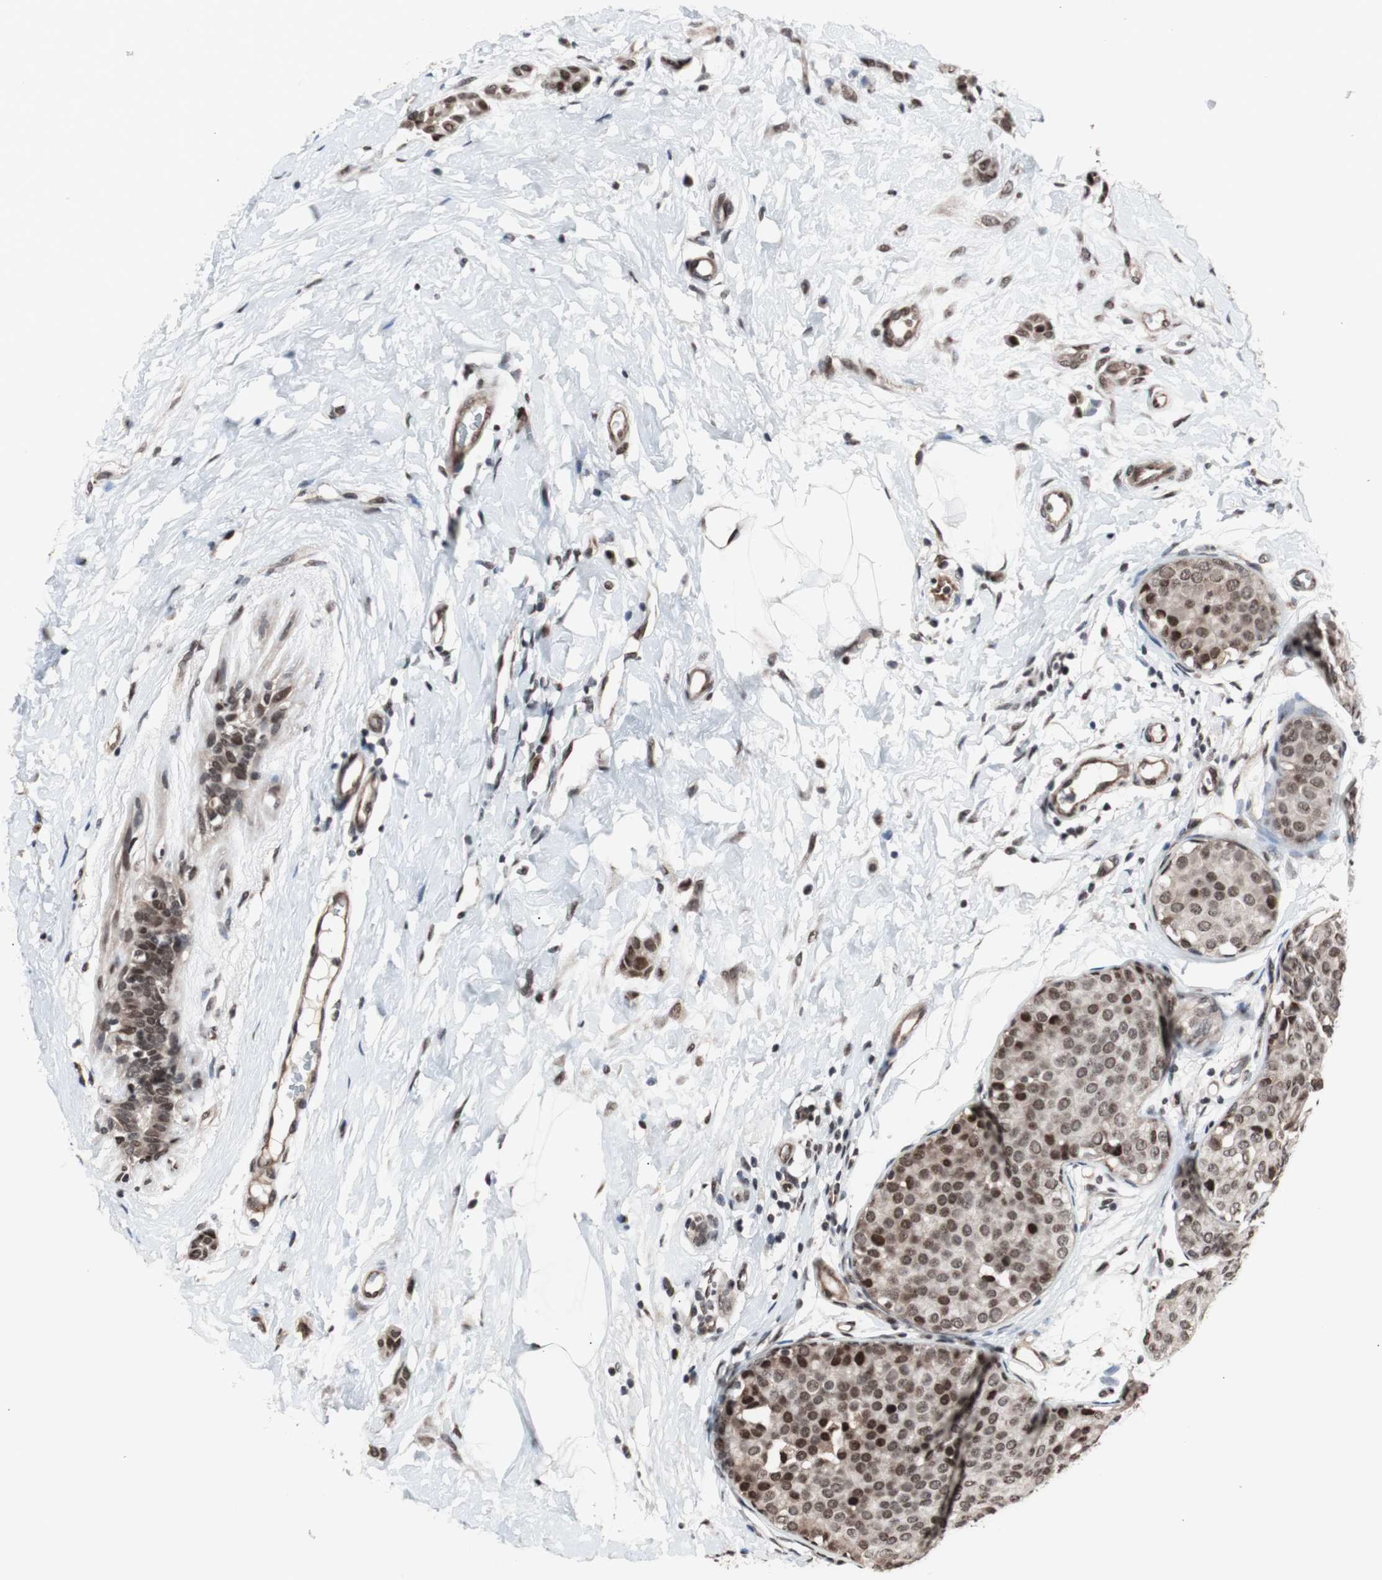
{"staining": {"intensity": "moderate", "quantity": ">75%", "location": "nuclear"}, "tissue": "breast cancer", "cell_type": "Tumor cells", "image_type": "cancer", "snomed": [{"axis": "morphology", "description": "Lobular carcinoma, in situ"}, {"axis": "morphology", "description": "Lobular carcinoma"}, {"axis": "topography", "description": "Breast"}], "caption": "Protein expression analysis of breast lobular carcinoma reveals moderate nuclear expression in approximately >75% of tumor cells.", "gene": "POGZ", "patient": {"sex": "female", "age": 41}}